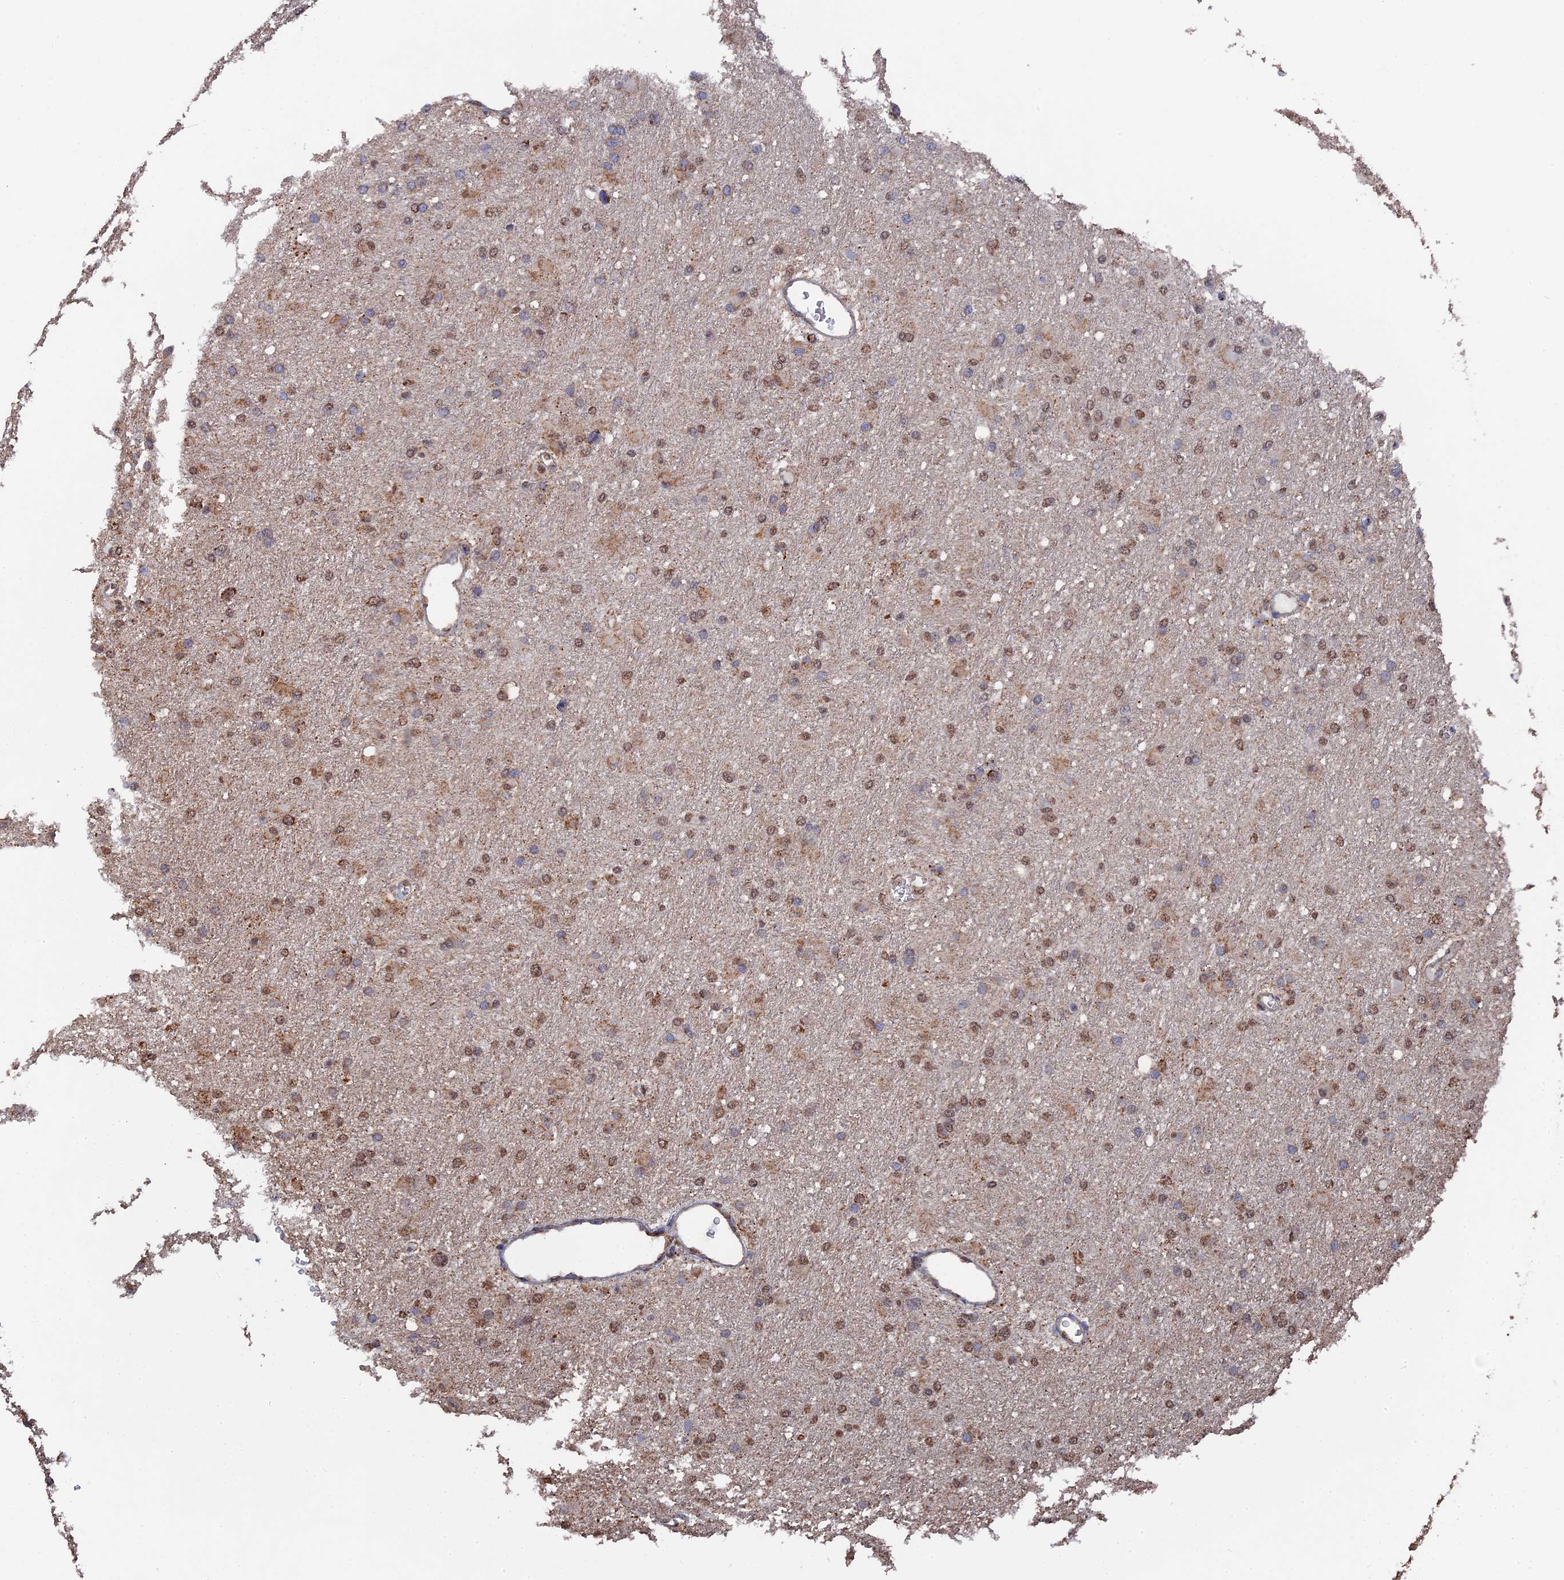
{"staining": {"intensity": "moderate", "quantity": ">75%", "location": "cytoplasmic/membranous,nuclear"}, "tissue": "glioma", "cell_type": "Tumor cells", "image_type": "cancer", "snomed": [{"axis": "morphology", "description": "Glioma, malignant, High grade"}, {"axis": "topography", "description": "Cerebral cortex"}], "caption": "Human malignant glioma (high-grade) stained with a brown dye demonstrates moderate cytoplasmic/membranous and nuclear positive positivity in approximately >75% of tumor cells.", "gene": "SMG9", "patient": {"sex": "female", "age": 36}}